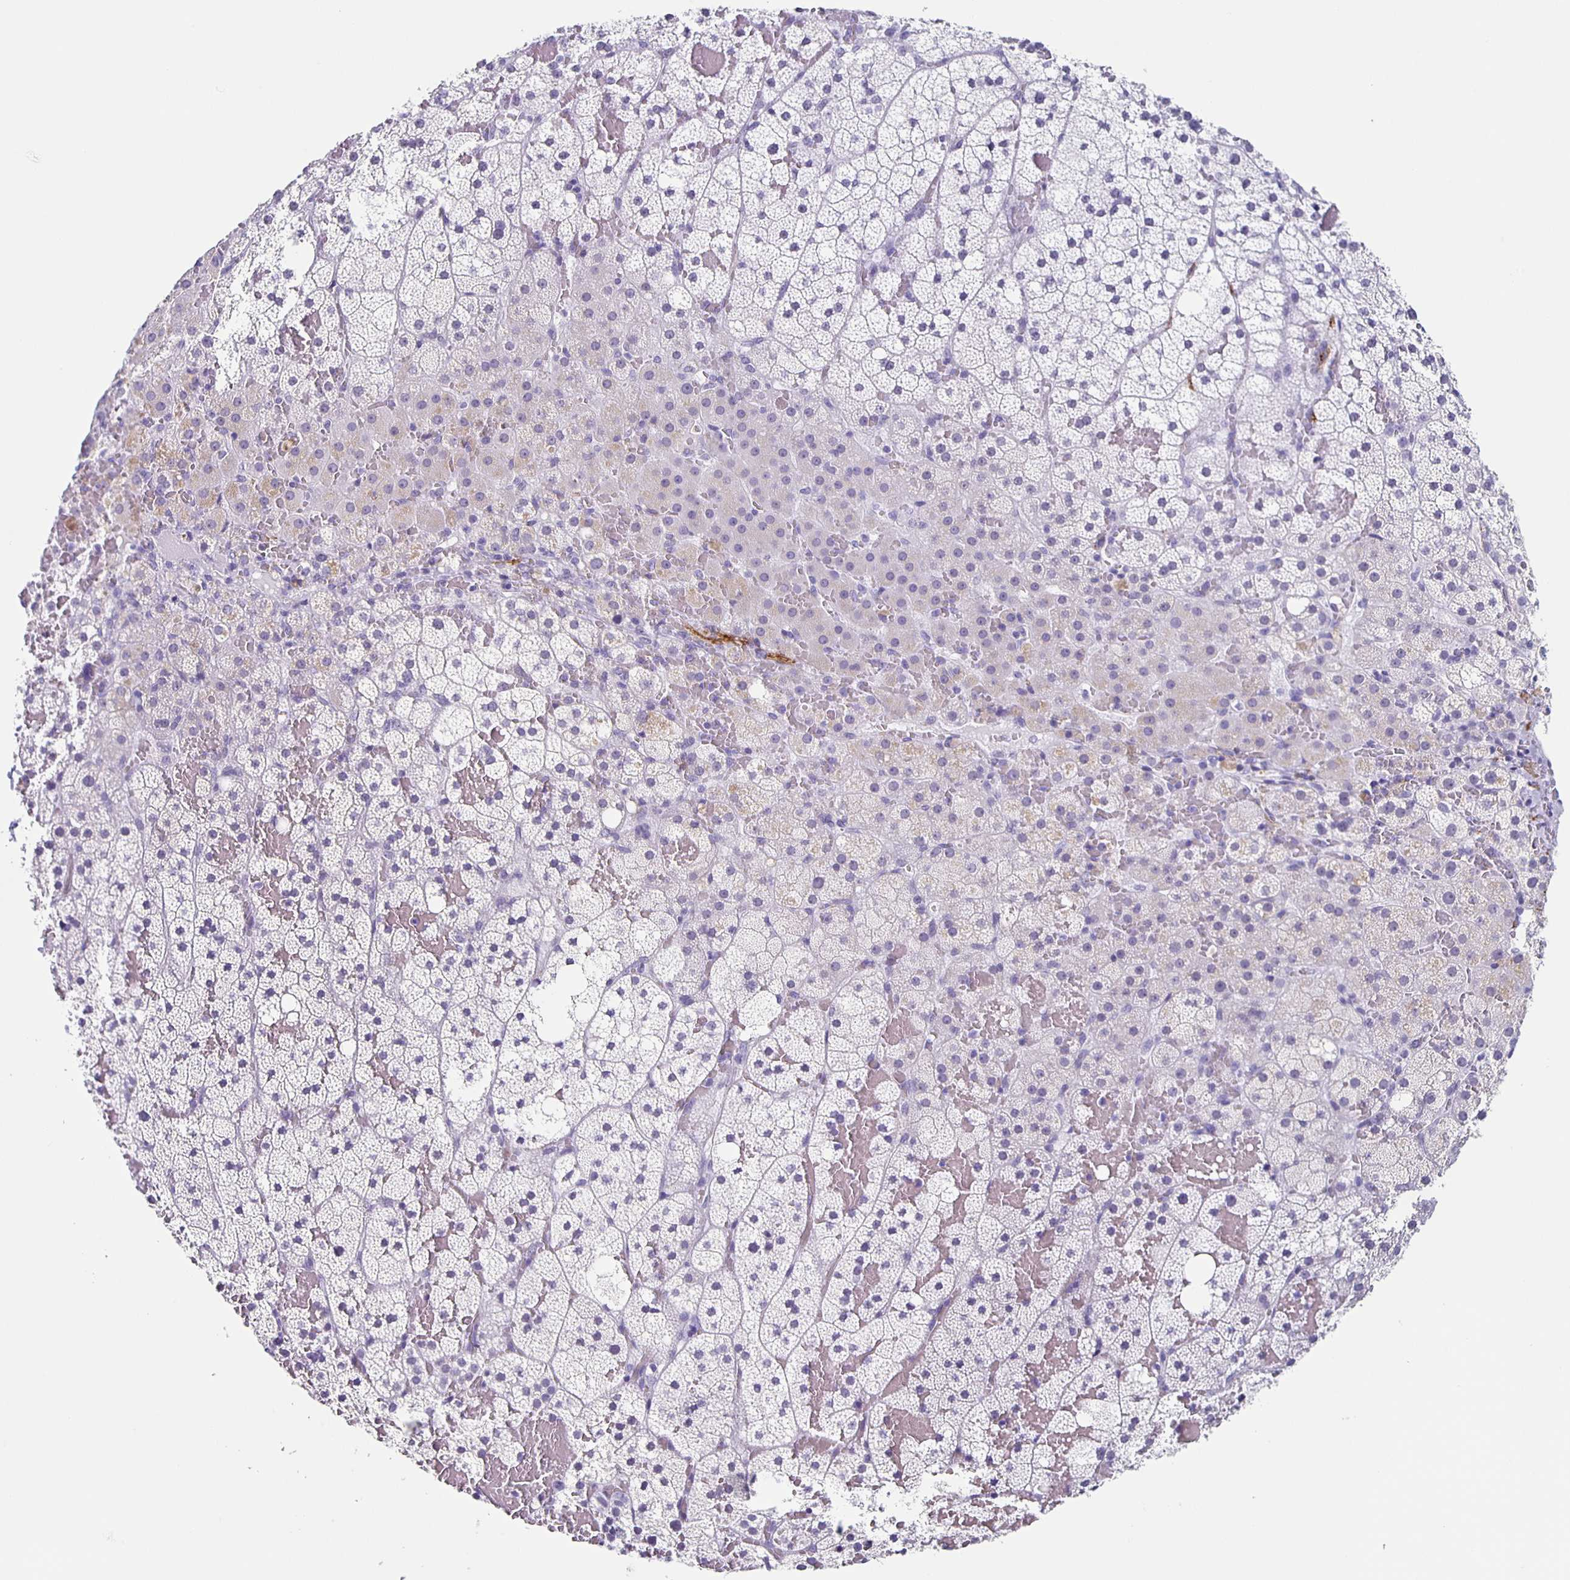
{"staining": {"intensity": "negative", "quantity": "none", "location": "none"}, "tissue": "adrenal gland", "cell_type": "Glandular cells", "image_type": "normal", "snomed": [{"axis": "morphology", "description": "Normal tissue, NOS"}, {"axis": "topography", "description": "Adrenal gland"}], "caption": "The immunohistochemistry histopathology image has no significant expression in glandular cells of adrenal gland. (Immunohistochemistry (ihc), brightfield microscopy, high magnification).", "gene": "TPPP", "patient": {"sex": "male", "age": 53}}